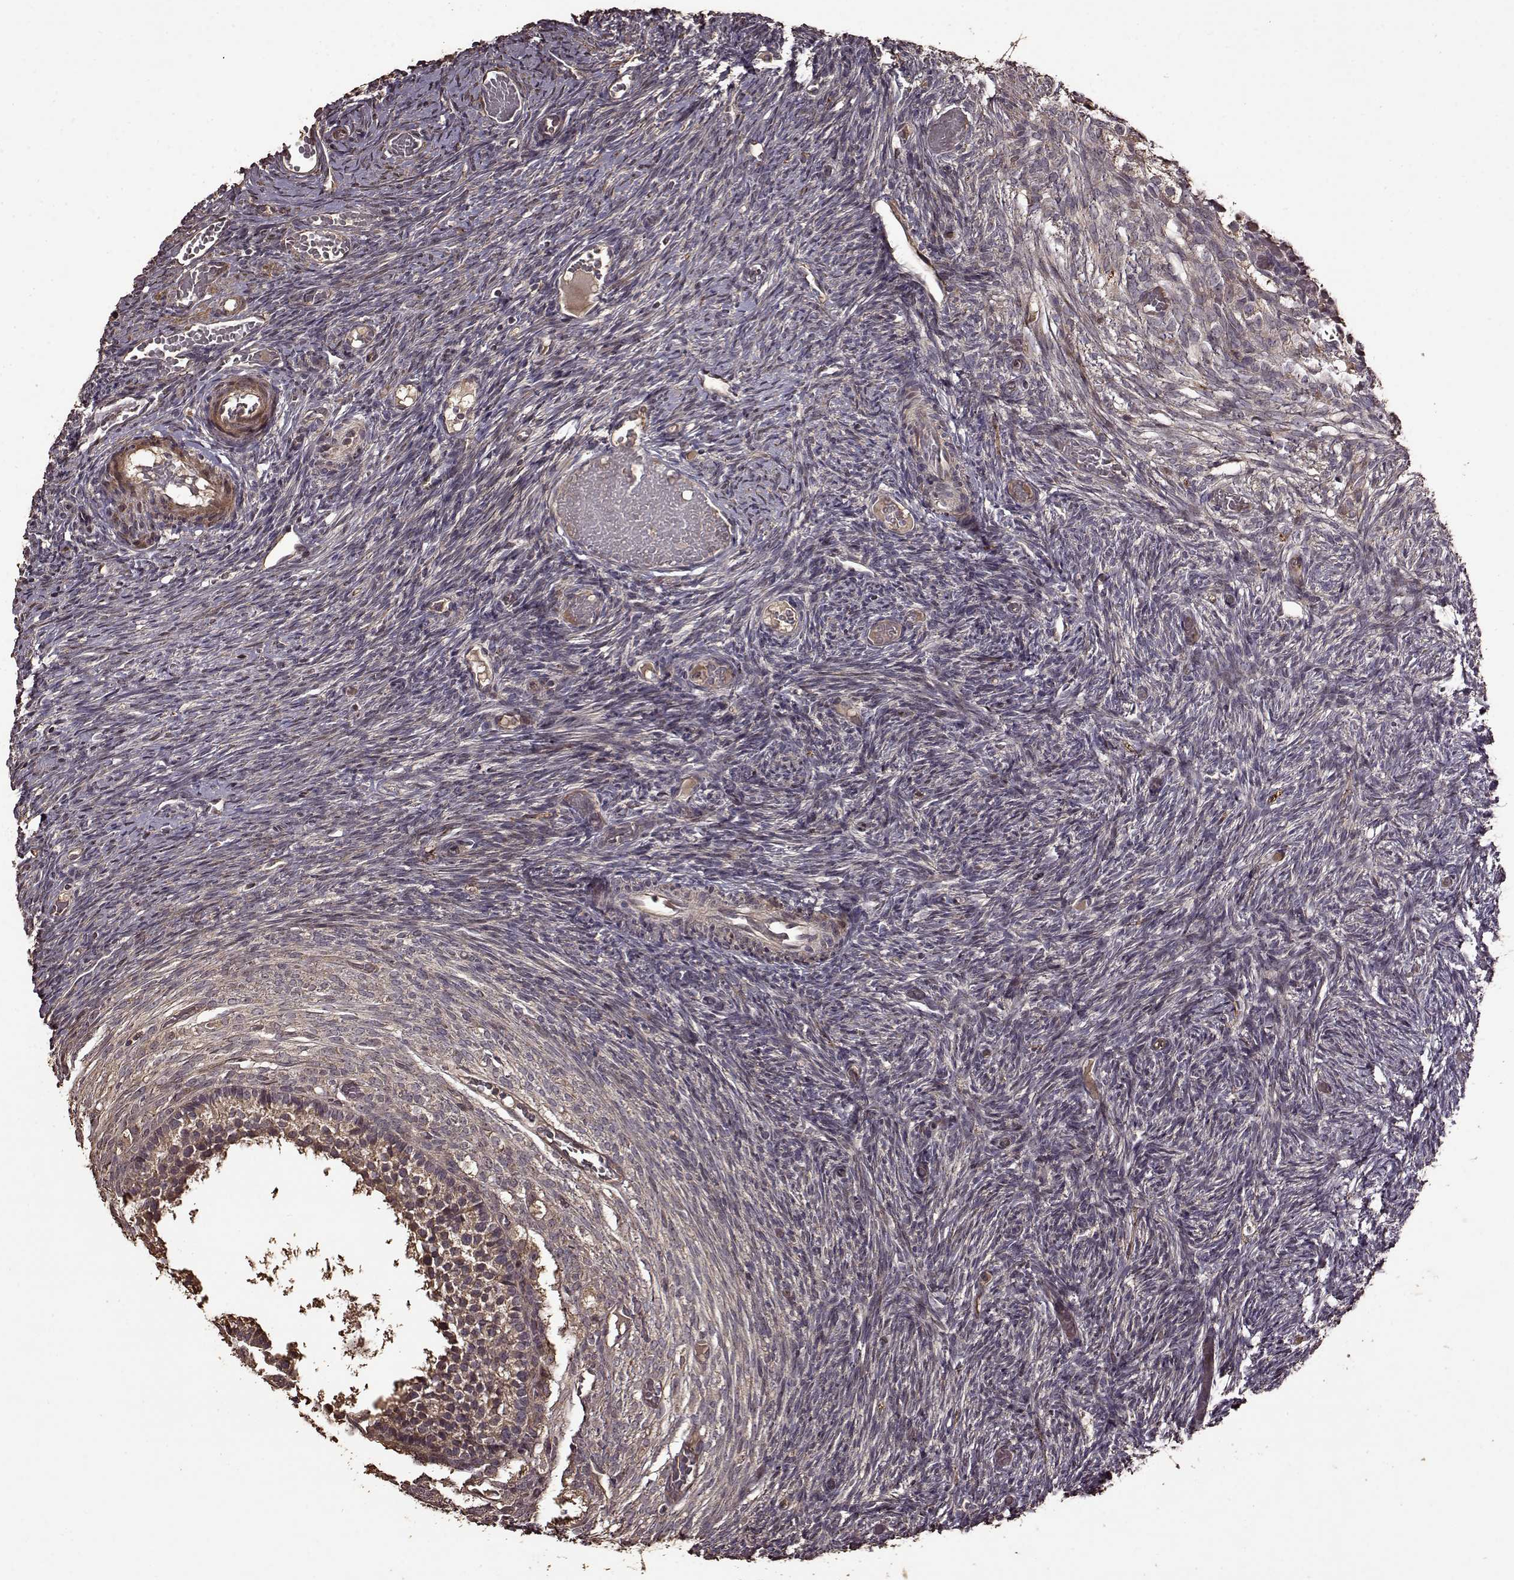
{"staining": {"intensity": "moderate", "quantity": "25%-75%", "location": "cytoplasmic/membranous"}, "tissue": "ovary", "cell_type": "Follicle cells", "image_type": "normal", "snomed": [{"axis": "morphology", "description": "Normal tissue, NOS"}, {"axis": "topography", "description": "Ovary"}], "caption": "Protein staining shows moderate cytoplasmic/membranous staining in approximately 25%-75% of follicle cells in unremarkable ovary. The protein of interest is shown in brown color, while the nuclei are stained blue.", "gene": "FBXW11", "patient": {"sex": "female", "age": 39}}